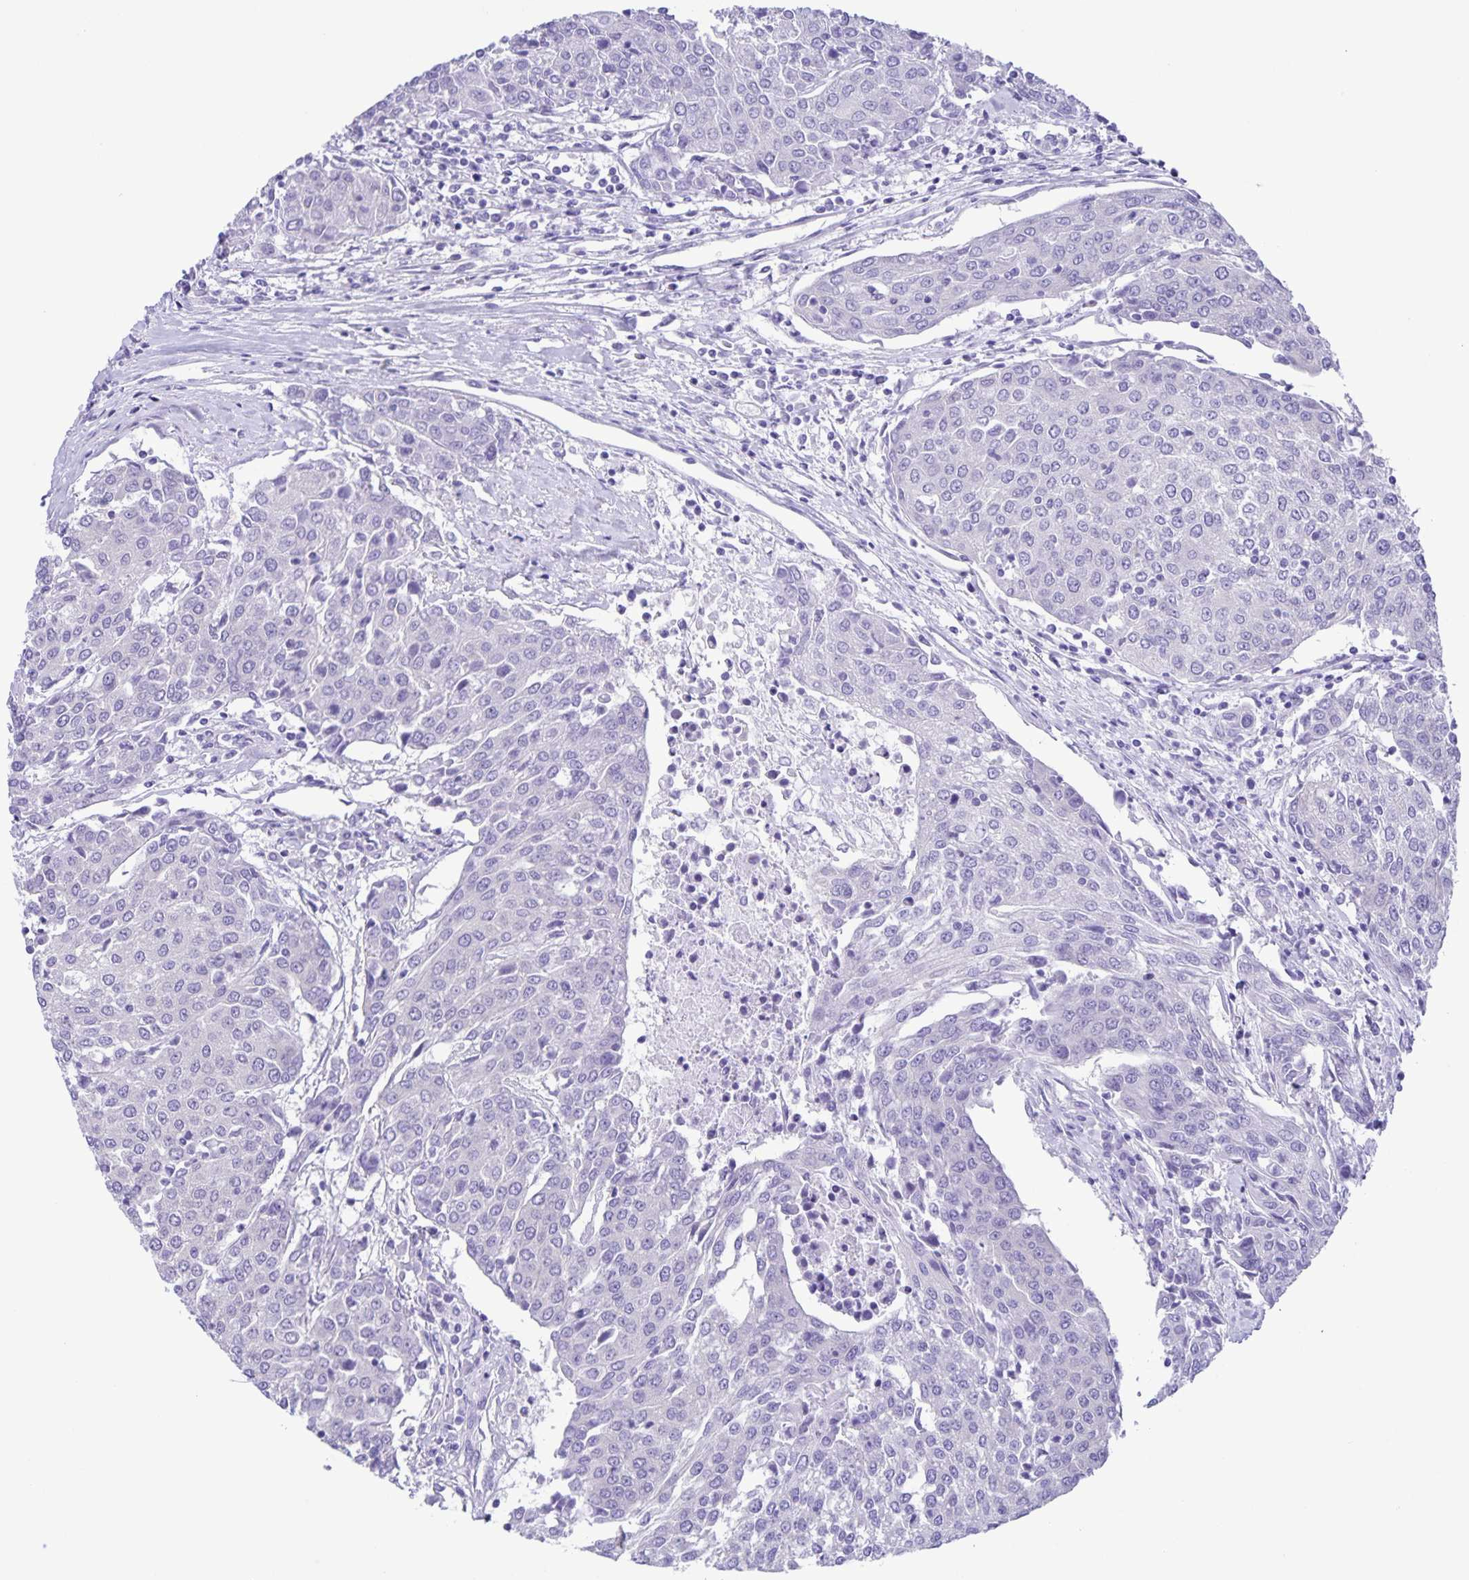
{"staining": {"intensity": "negative", "quantity": "none", "location": "none"}, "tissue": "urothelial cancer", "cell_type": "Tumor cells", "image_type": "cancer", "snomed": [{"axis": "morphology", "description": "Urothelial carcinoma, High grade"}, {"axis": "topography", "description": "Urinary bladder"}], "caption": "Immunohistochemical staining of human urothelial cancer shows no significant positivity in tumor cells.", "gene": "CAPSL", "patient": {"sex": "female", "age": 85}}